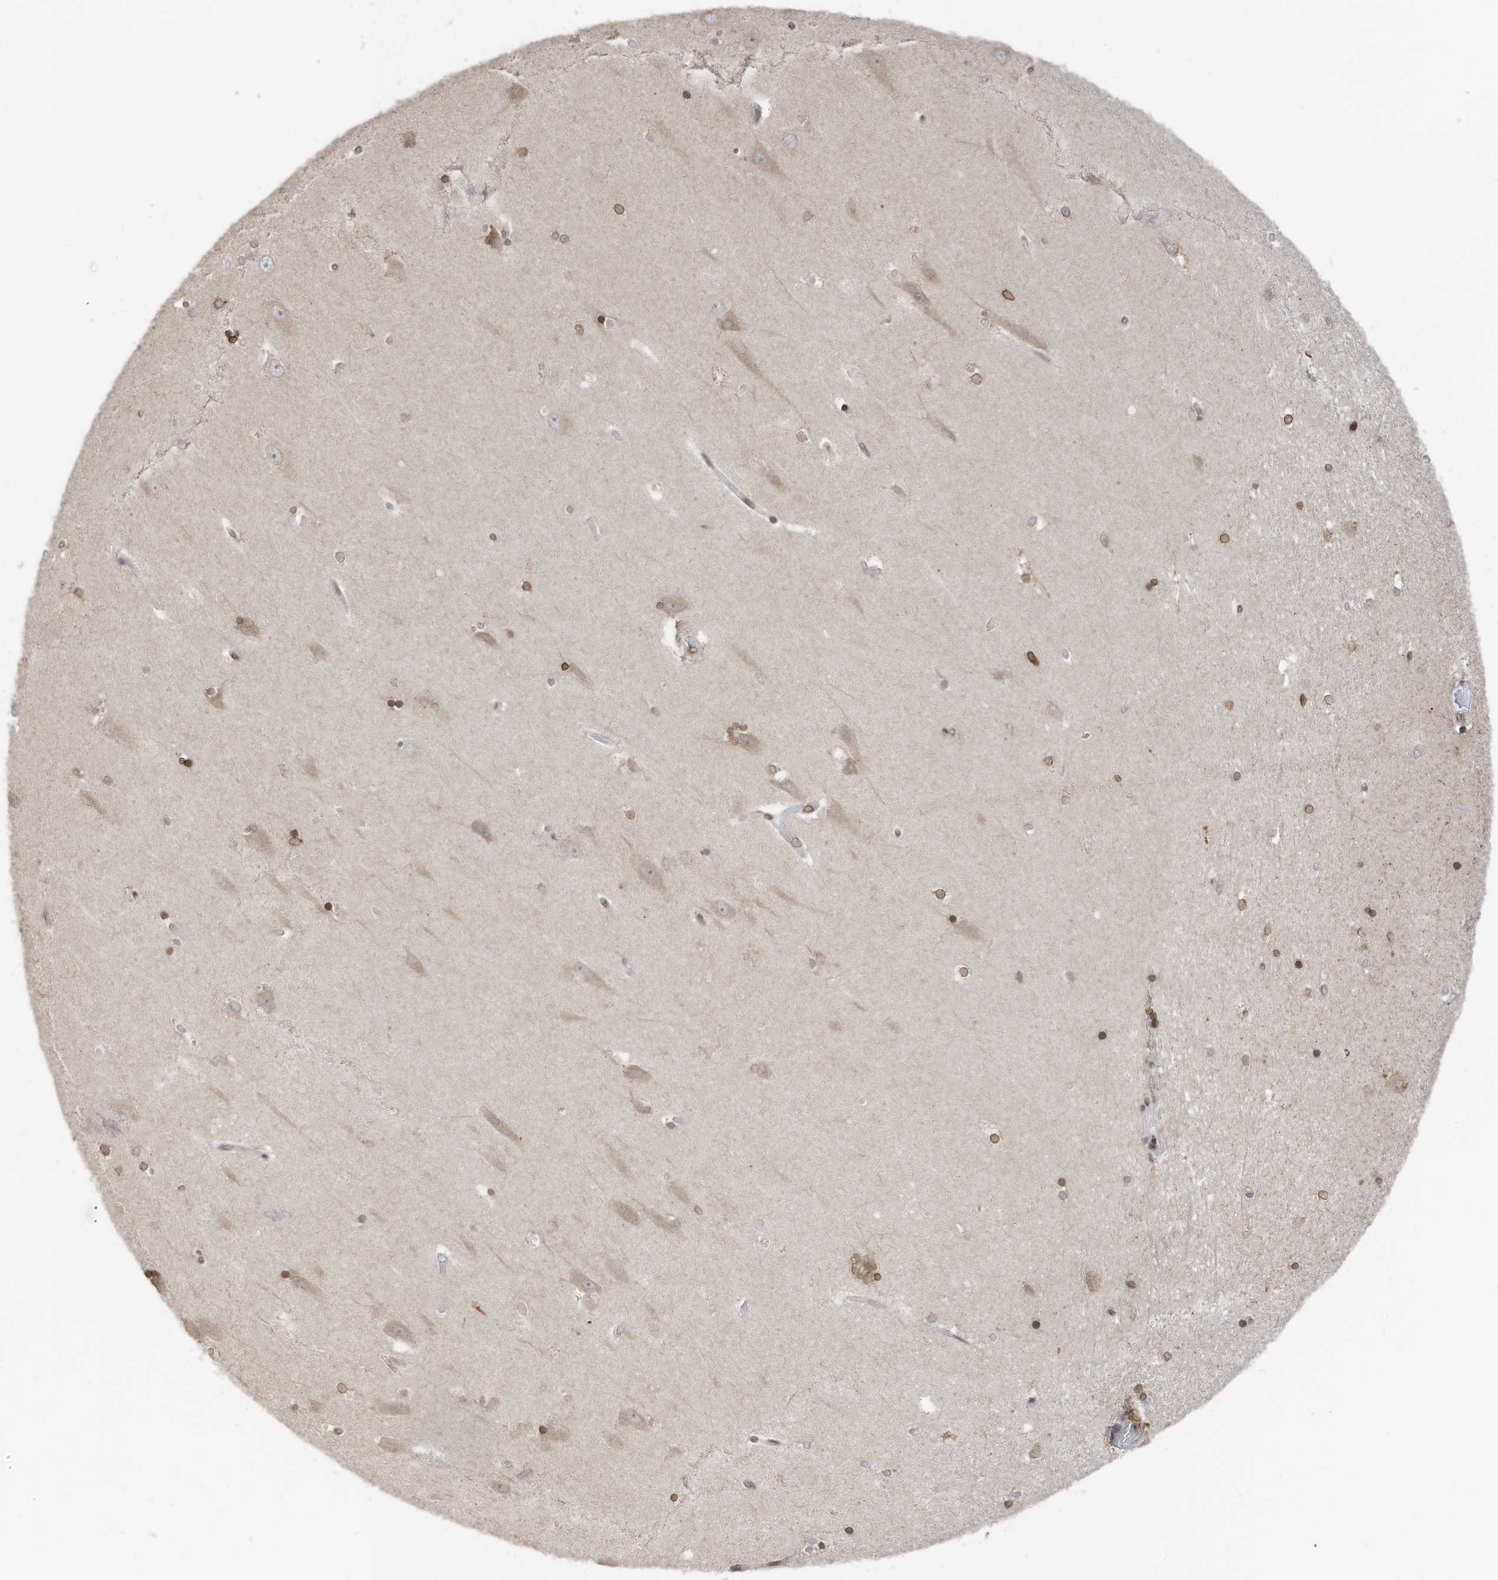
{"staining": {"intensity": "moderate", "quantity": "25%-75%", "location": "cytoplasmic/membranous,nuclear"}, "tissue": "hippocampus", "cell_type": "Glial cells", "image_type": "normal", "snomed": [{"axis": "morphology", "description": "Normal tissue, NOS"}, {"axis": "topography", "description": "Hippocampus"}], "caption": "This micrograph demonstrates immunohistochemistry (IHC) staining of normal hippocampus, with medium moderate cytoplasmic/membranous,nuclear positivity in approximately 25%-75% of glial cells.", "gene": "RABL3", "patient": {"sex": "male", "age": 45}}